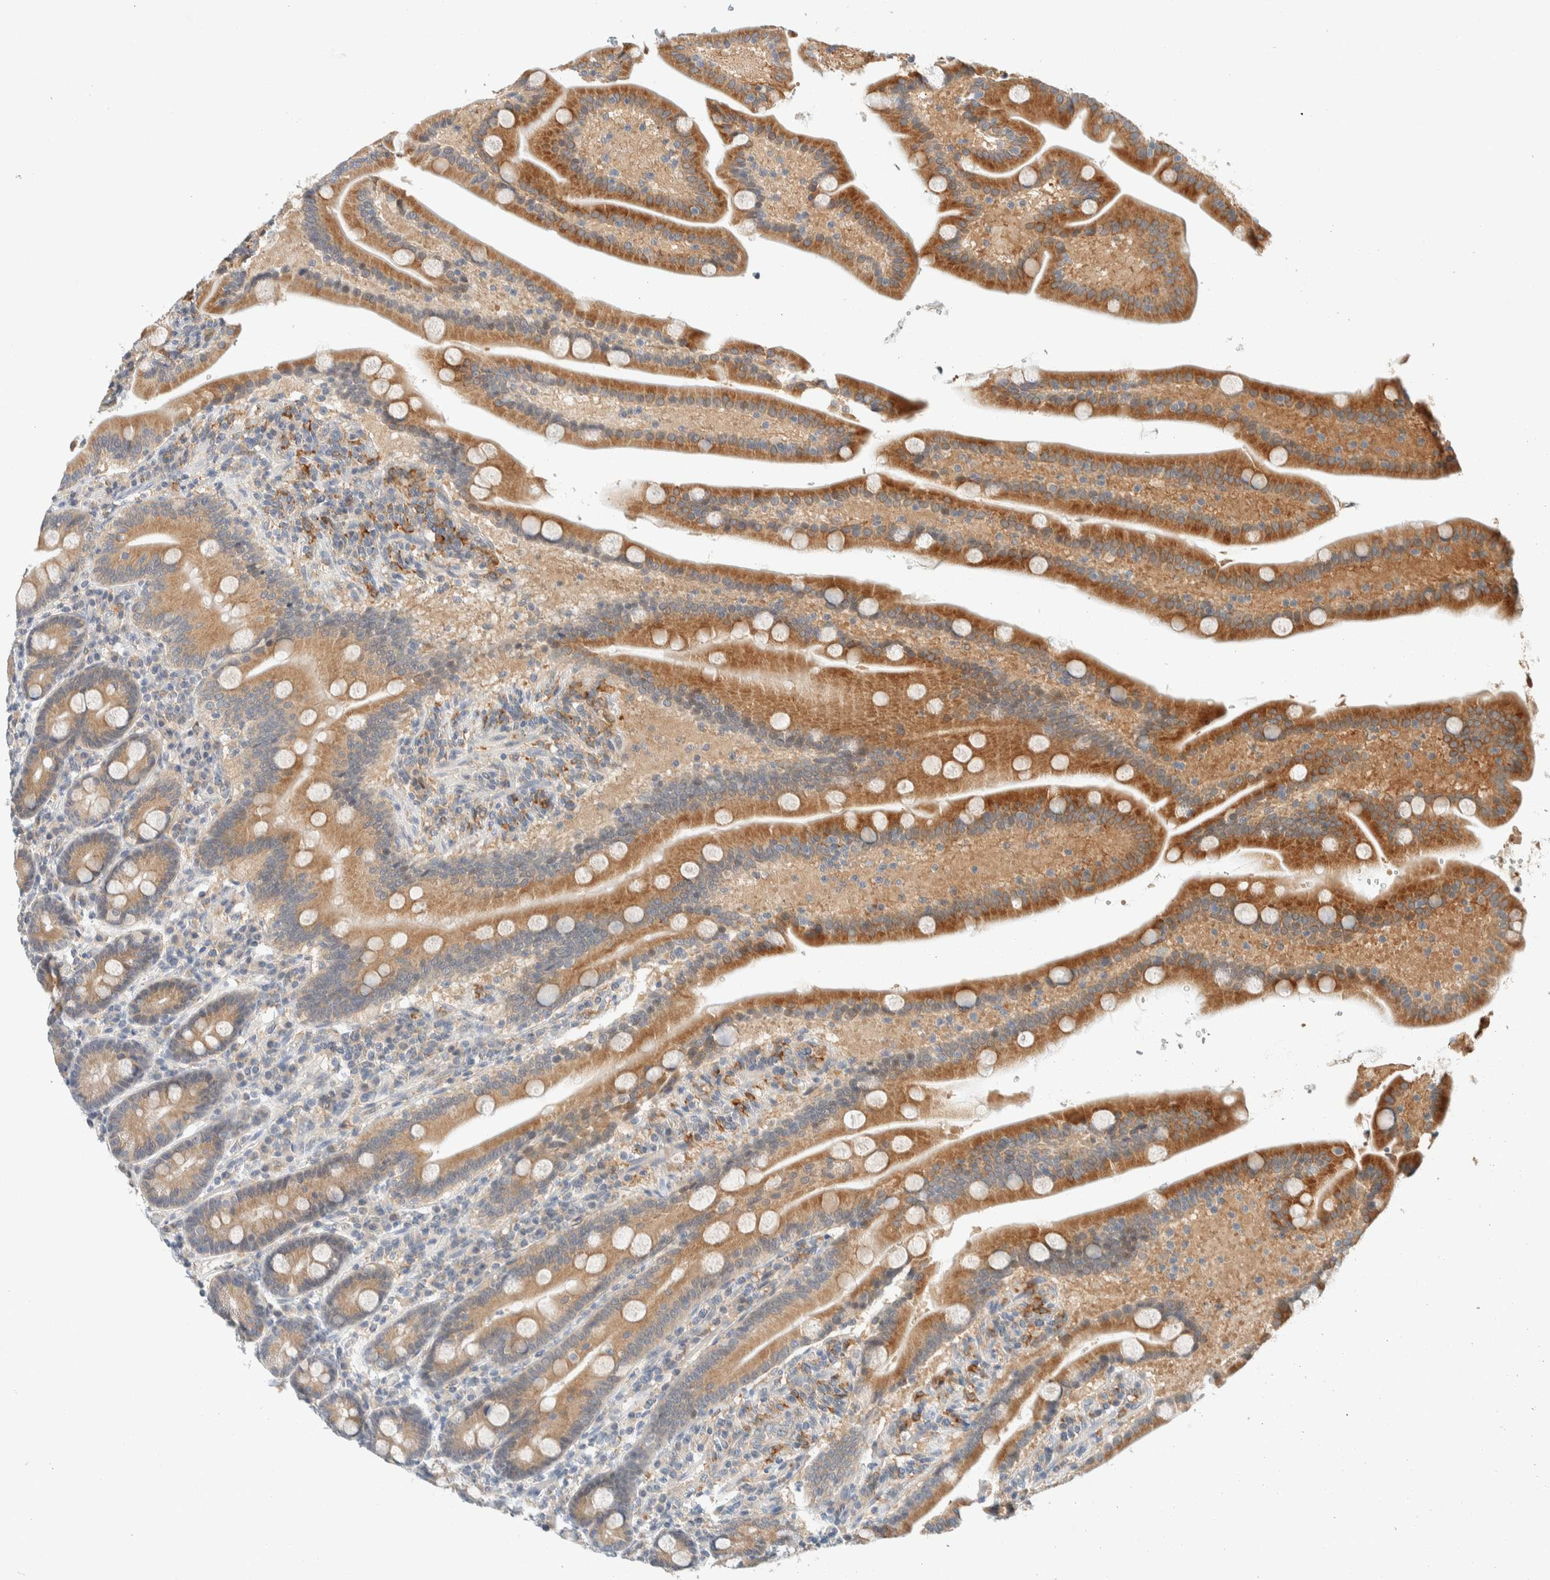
{"staining": {"intensity": "strong", "quantity": ">75%", "location": "cytoplasmic/membranous"}, "tissue": "duodenum", "cell_type": "Glandular cells", "image_type": "normal", "snomed": [{"axis": "morphology", "description": "Normal tissue, NOS"}, {"axis": "topography", "description": "Duodenum"}], "caption": "This is a histology image of immunohistochemistry (IHC) staining of benign duodenum, which shows strong staining in the cytoplasmic/membranous of glandular cells.", "gene": "SUMF2", "patient": {"sex": "male", "age": 54}}